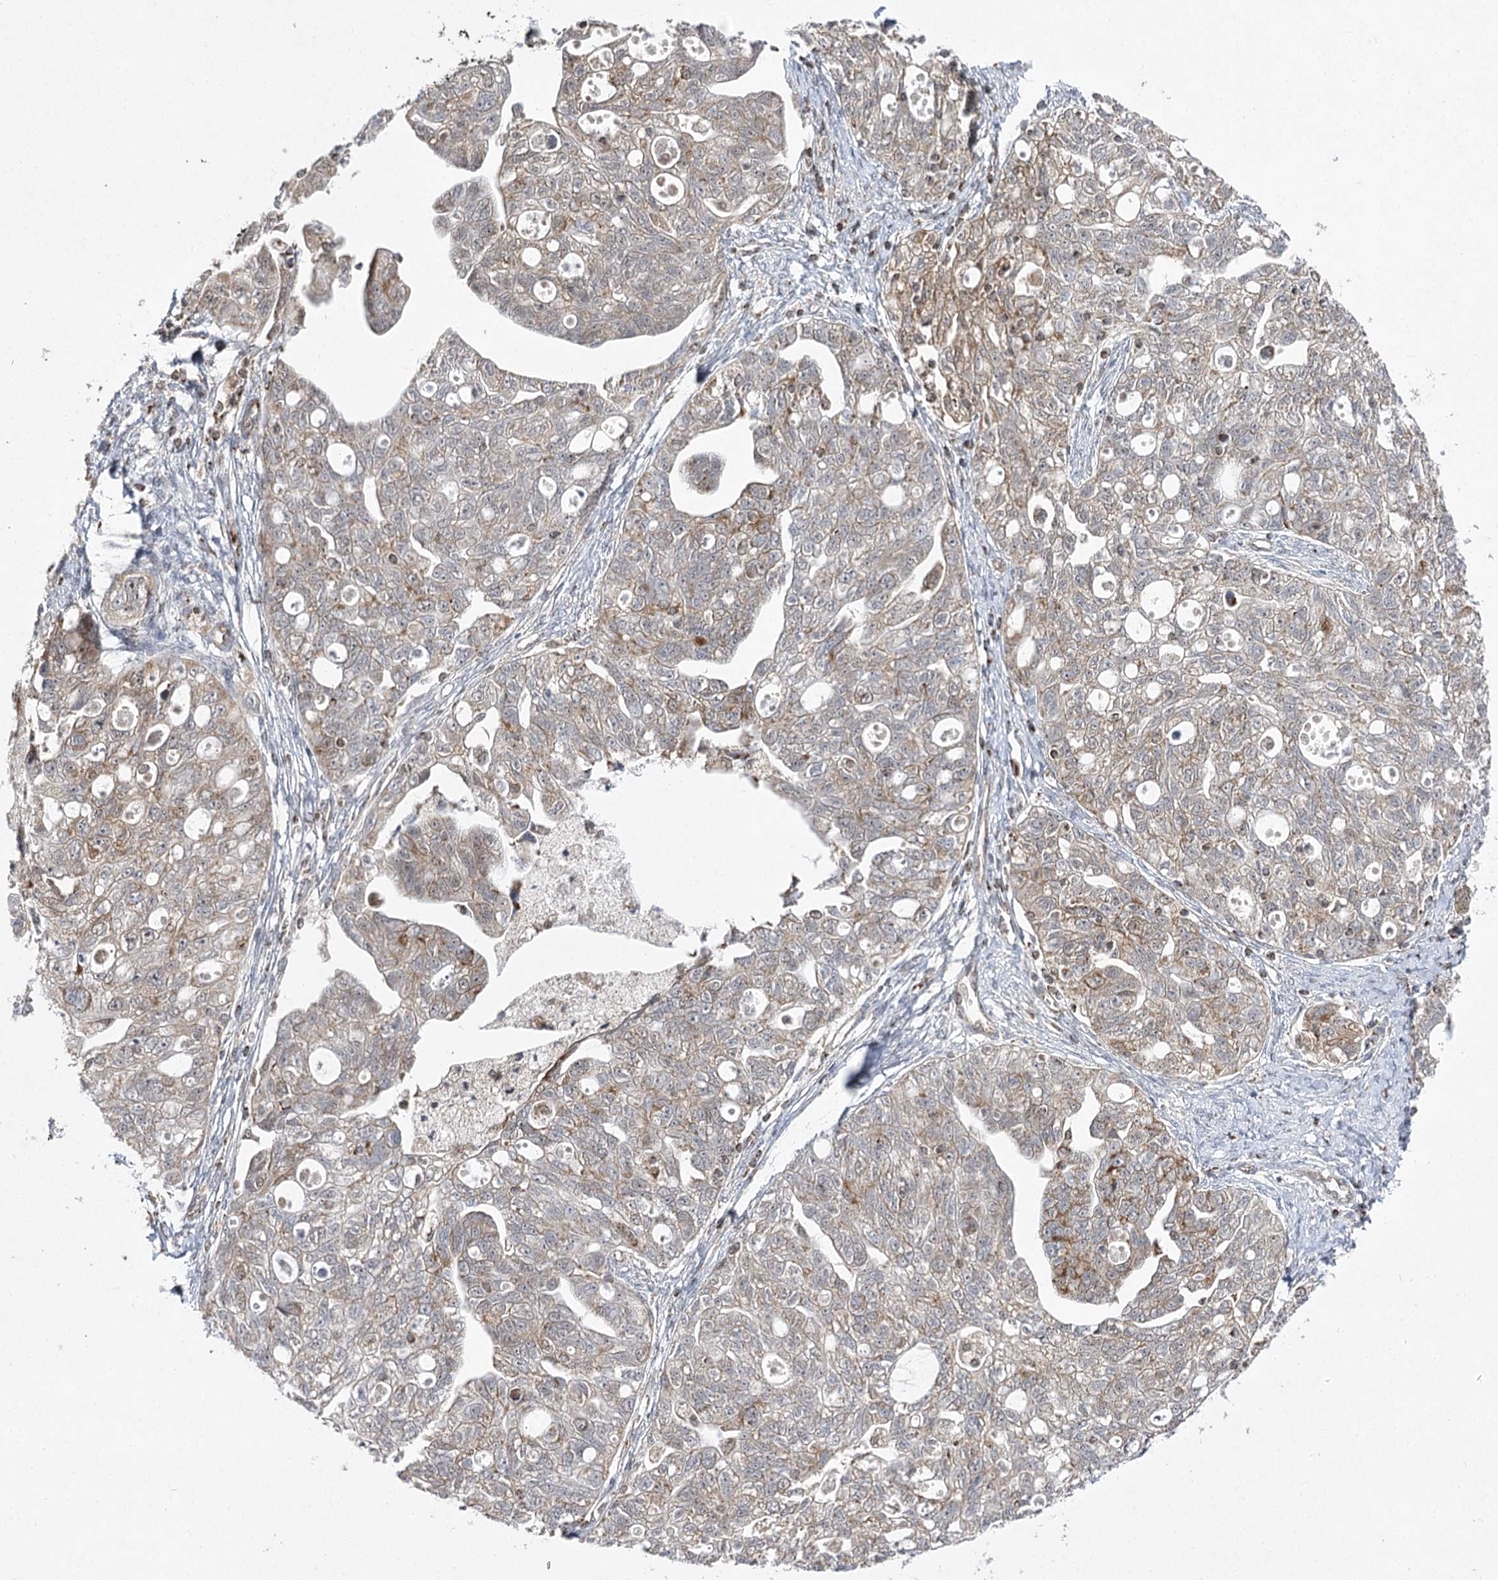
{"staining": {"intensity": "weak", "quantity": ">75%", "location": "cytoplasmic/membranous"}, "tissue": "ovarian cancer", "cell_type": "Tumor cells", "image_type": "cancer", "snomed": [{"axis": "morphology", "description": "Carcinoma, NOS"}, {"axis": "morphology", "description": "Cystadenocarcinoma, serous, NOS"}, {"axis": "topography", "description": "Ovary"}], "caption": "DAB immunohistochemical staining of human ovarian cancer reveals weak cytoplasmic/membranous protein expression in about >75% of tumor cells.", "gene": "SLC4A1AP", "patient": {"sex": "female", "age": 69}}